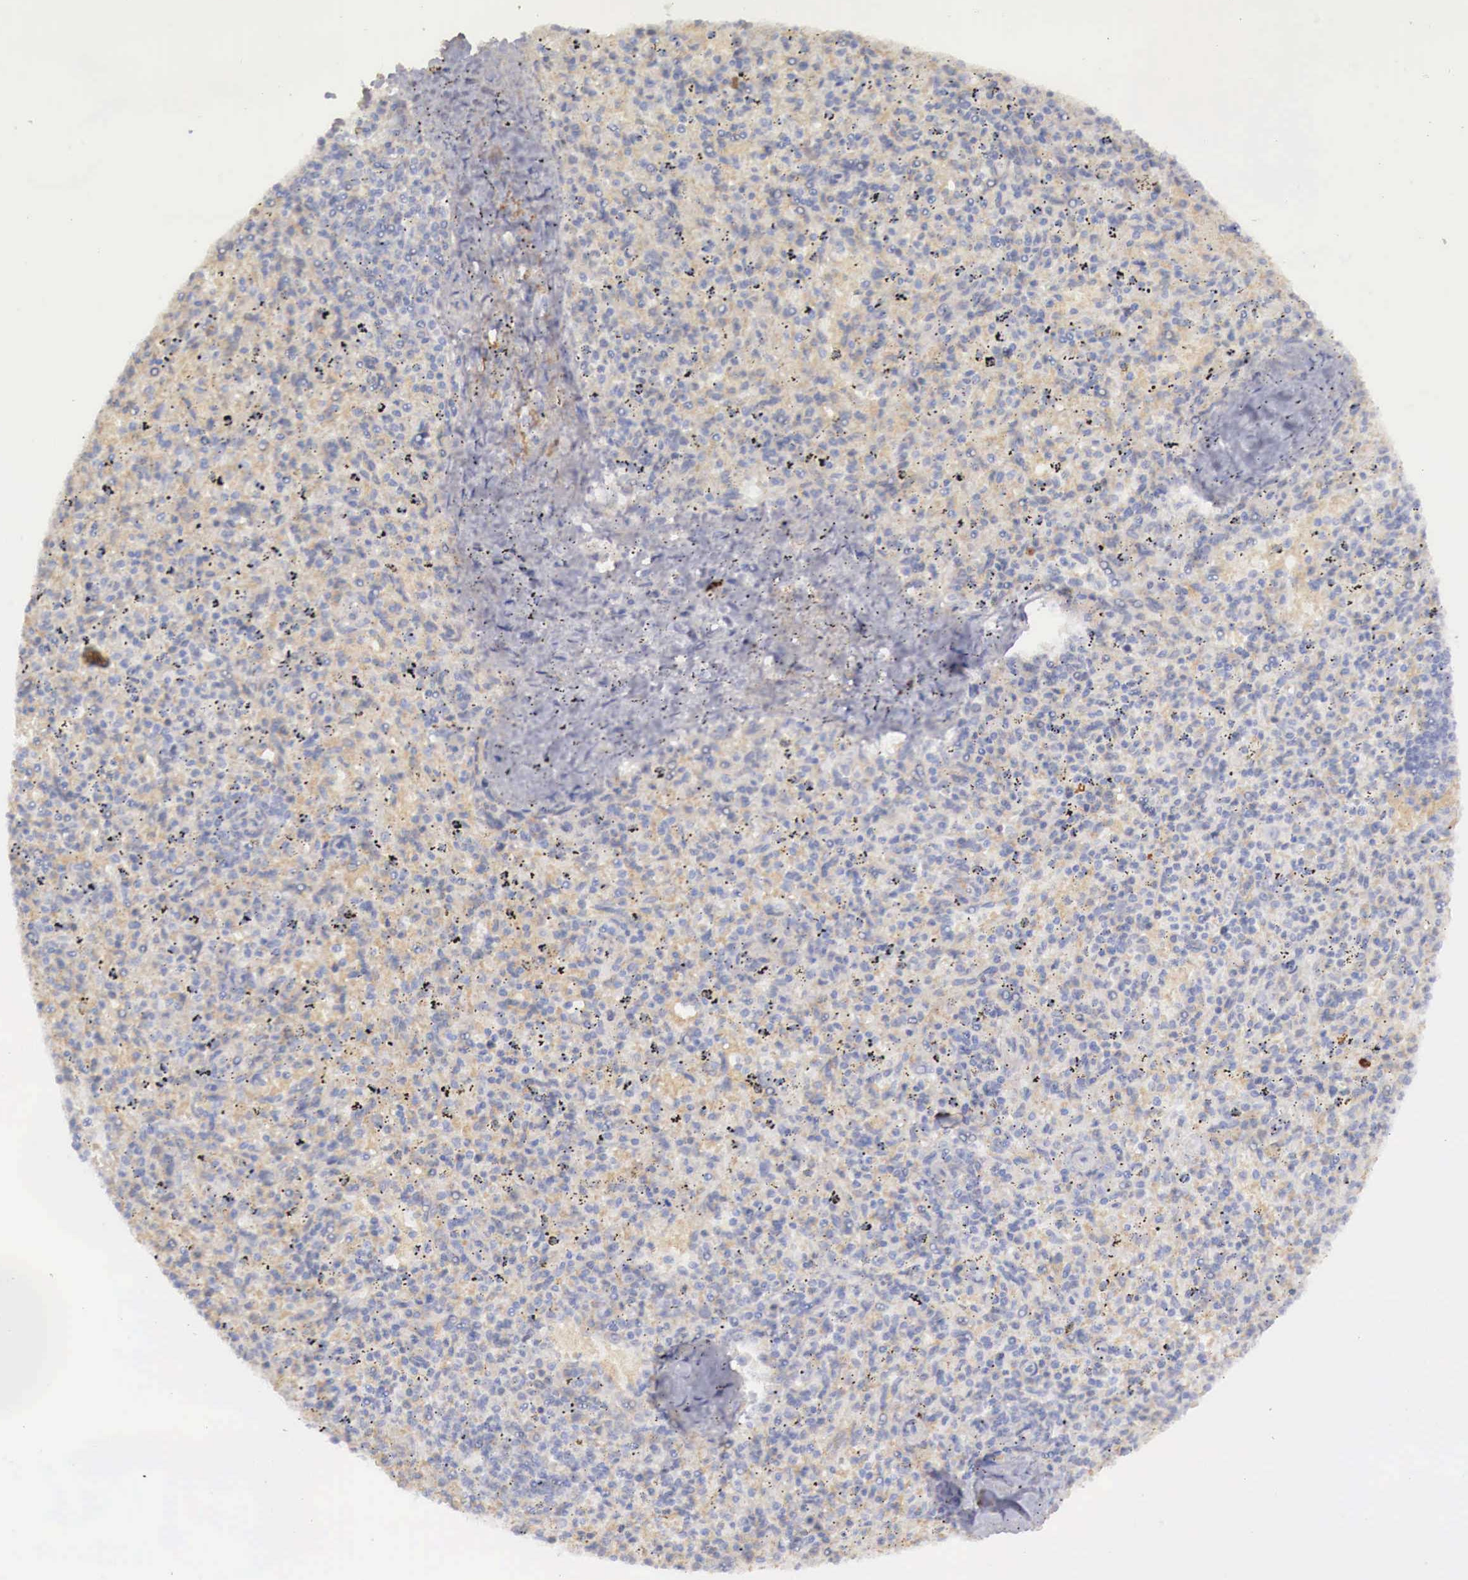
{"staining": {"intensity": "negative", "quantity": "none", "location": "none"}, "tissue": "spleen", "cell_type": "Cells in red pulp", "image_type": "normal", "snomed": [{"axis": "morphology", "description": "Normal tissue, NOS"}, {"axis": "topography", "description": "Spleen"}], "caption": "Spleen stained for a protein using immunohistochemistry (IHC) shows no positivity cells in red pulp.", "gene": "KLHDC7B", "patient": {"sex": "male", "age": 72}}